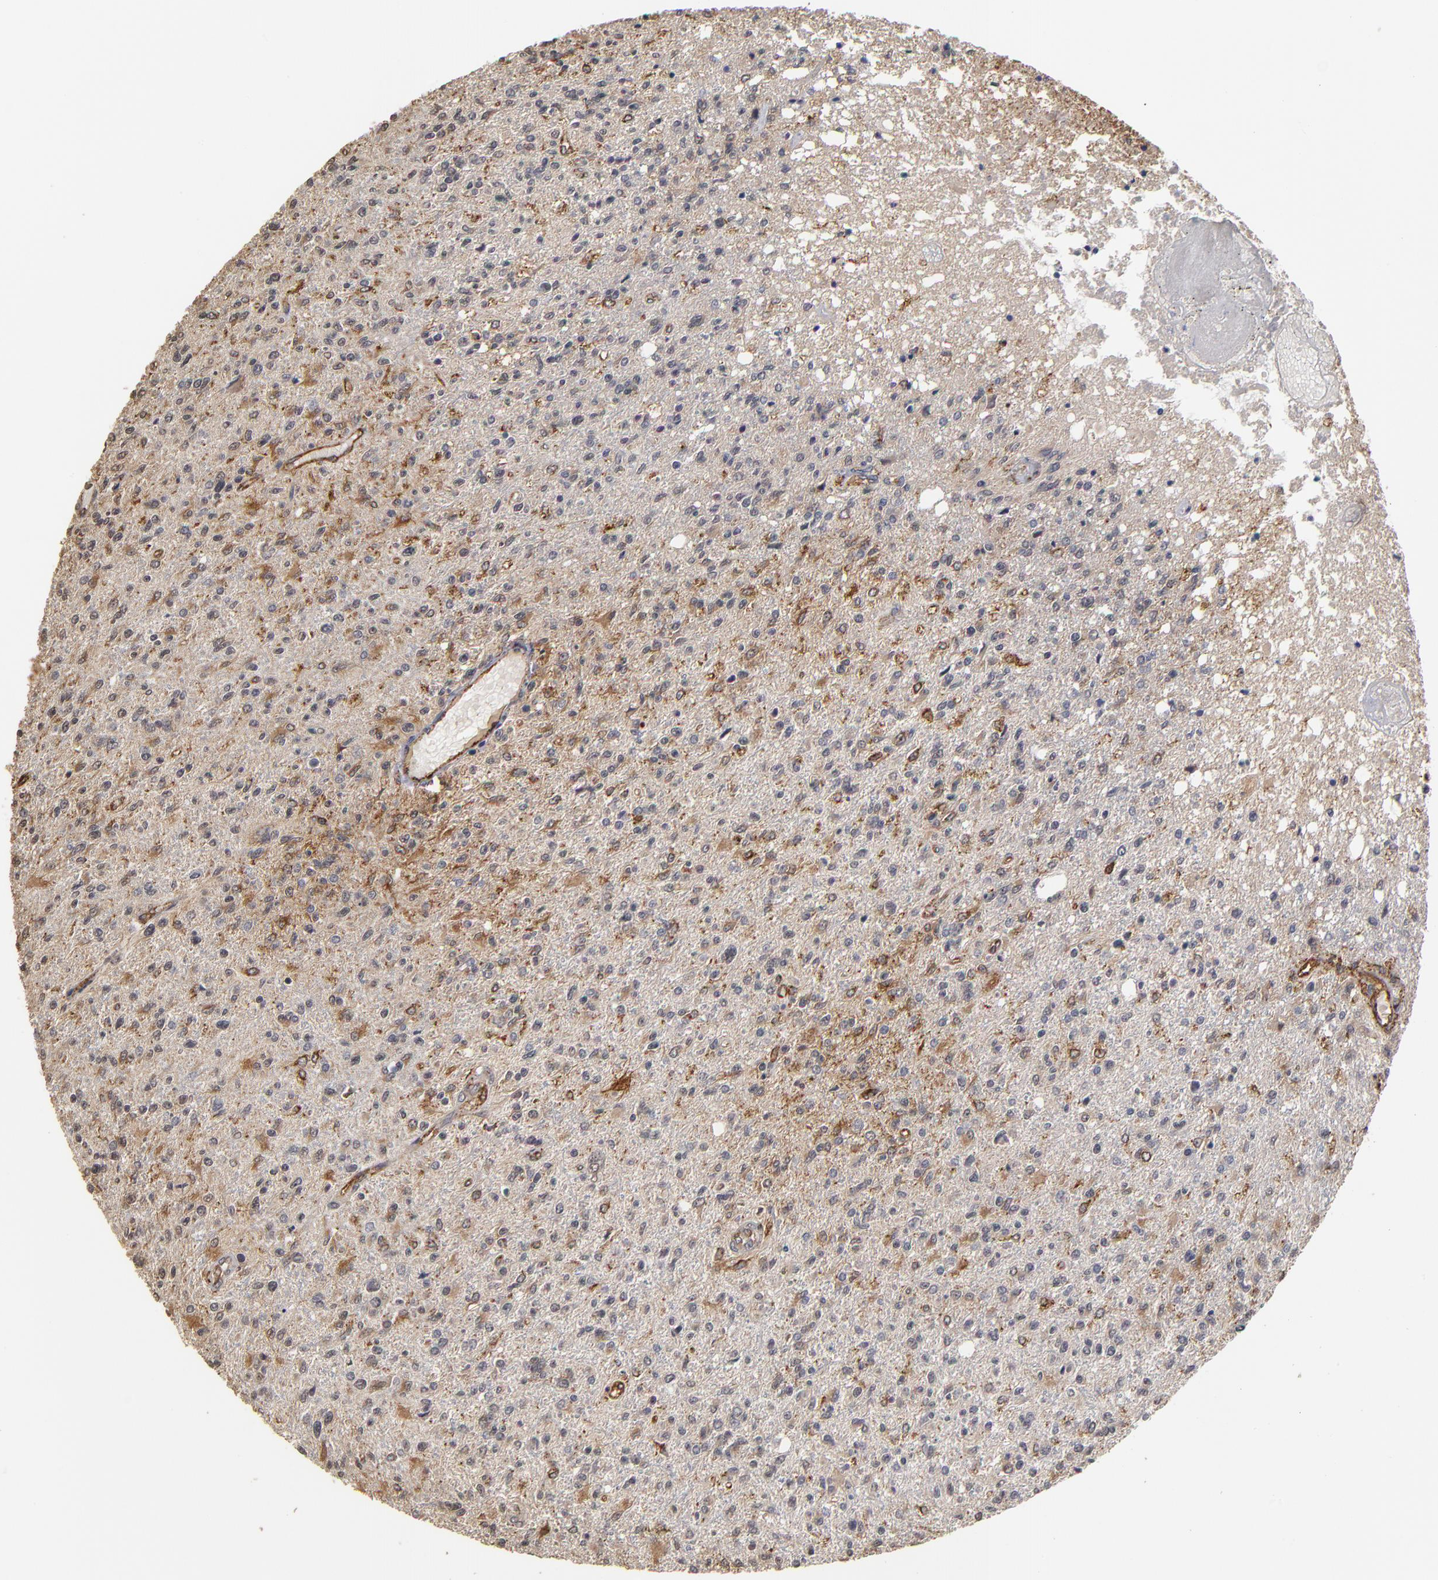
{"staining": {"intensity": "strong", "quantity": "25%-75%", "location": "cytoplasmic/membranous"}, "tissue": "glioma", "cell_type": "Tumor cells", "image_type": "cancer", "snomed": [{"axis": "morphology", "description": "Glioma, malignant, High grade"}, {"axis": "topography", "description": "Cerebral cortex"}], "caption": "An immunohistochemistry histopathology image of neoplastic tissue is shown. Protein staining in brown labels strong cytoplasmic/membranous positivity in high-grade glioma (malignant) within tumor cells.", "gene": "ASB8", "patient": {"sex": "male", "age": 76}}